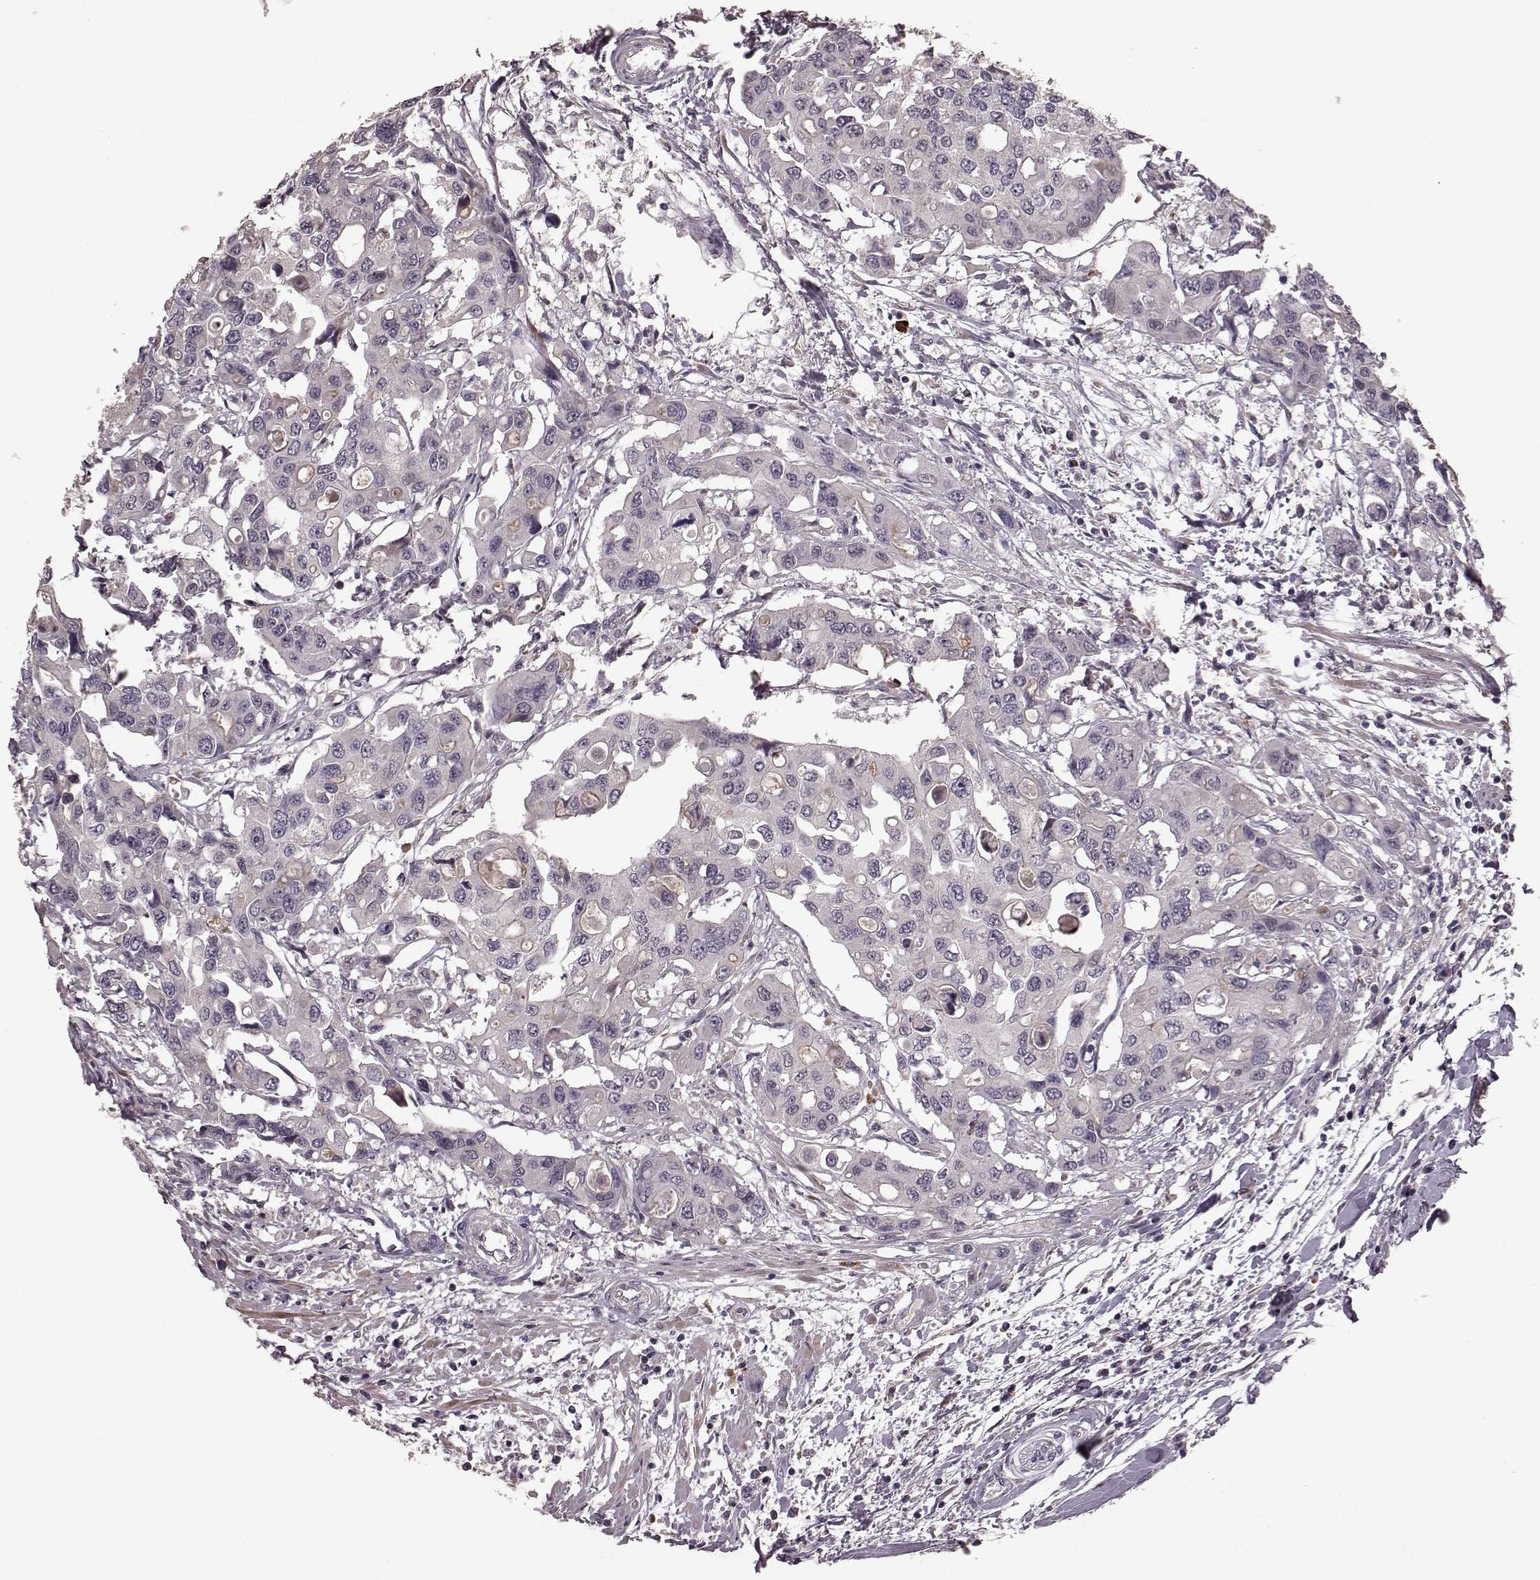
{"staining": {"intensity": "negative", "quantity": "none", "location": "none"}, "tissue": "colorectal cancer", "cell_type": "Tumor cells", "image_type": "cancer", "snomed": [{"axis": "morphology", "description": "Adenocarcinoma, NOS"}, {"axis": "topography", "description": "Colon"}], "caption": "A micrograph of colorectal adenocarcinoma stained for a protein displays no brown staining in tumor cells.", "gene": "SLC52A3", "patient": {"sex": "male", "age": 77}}